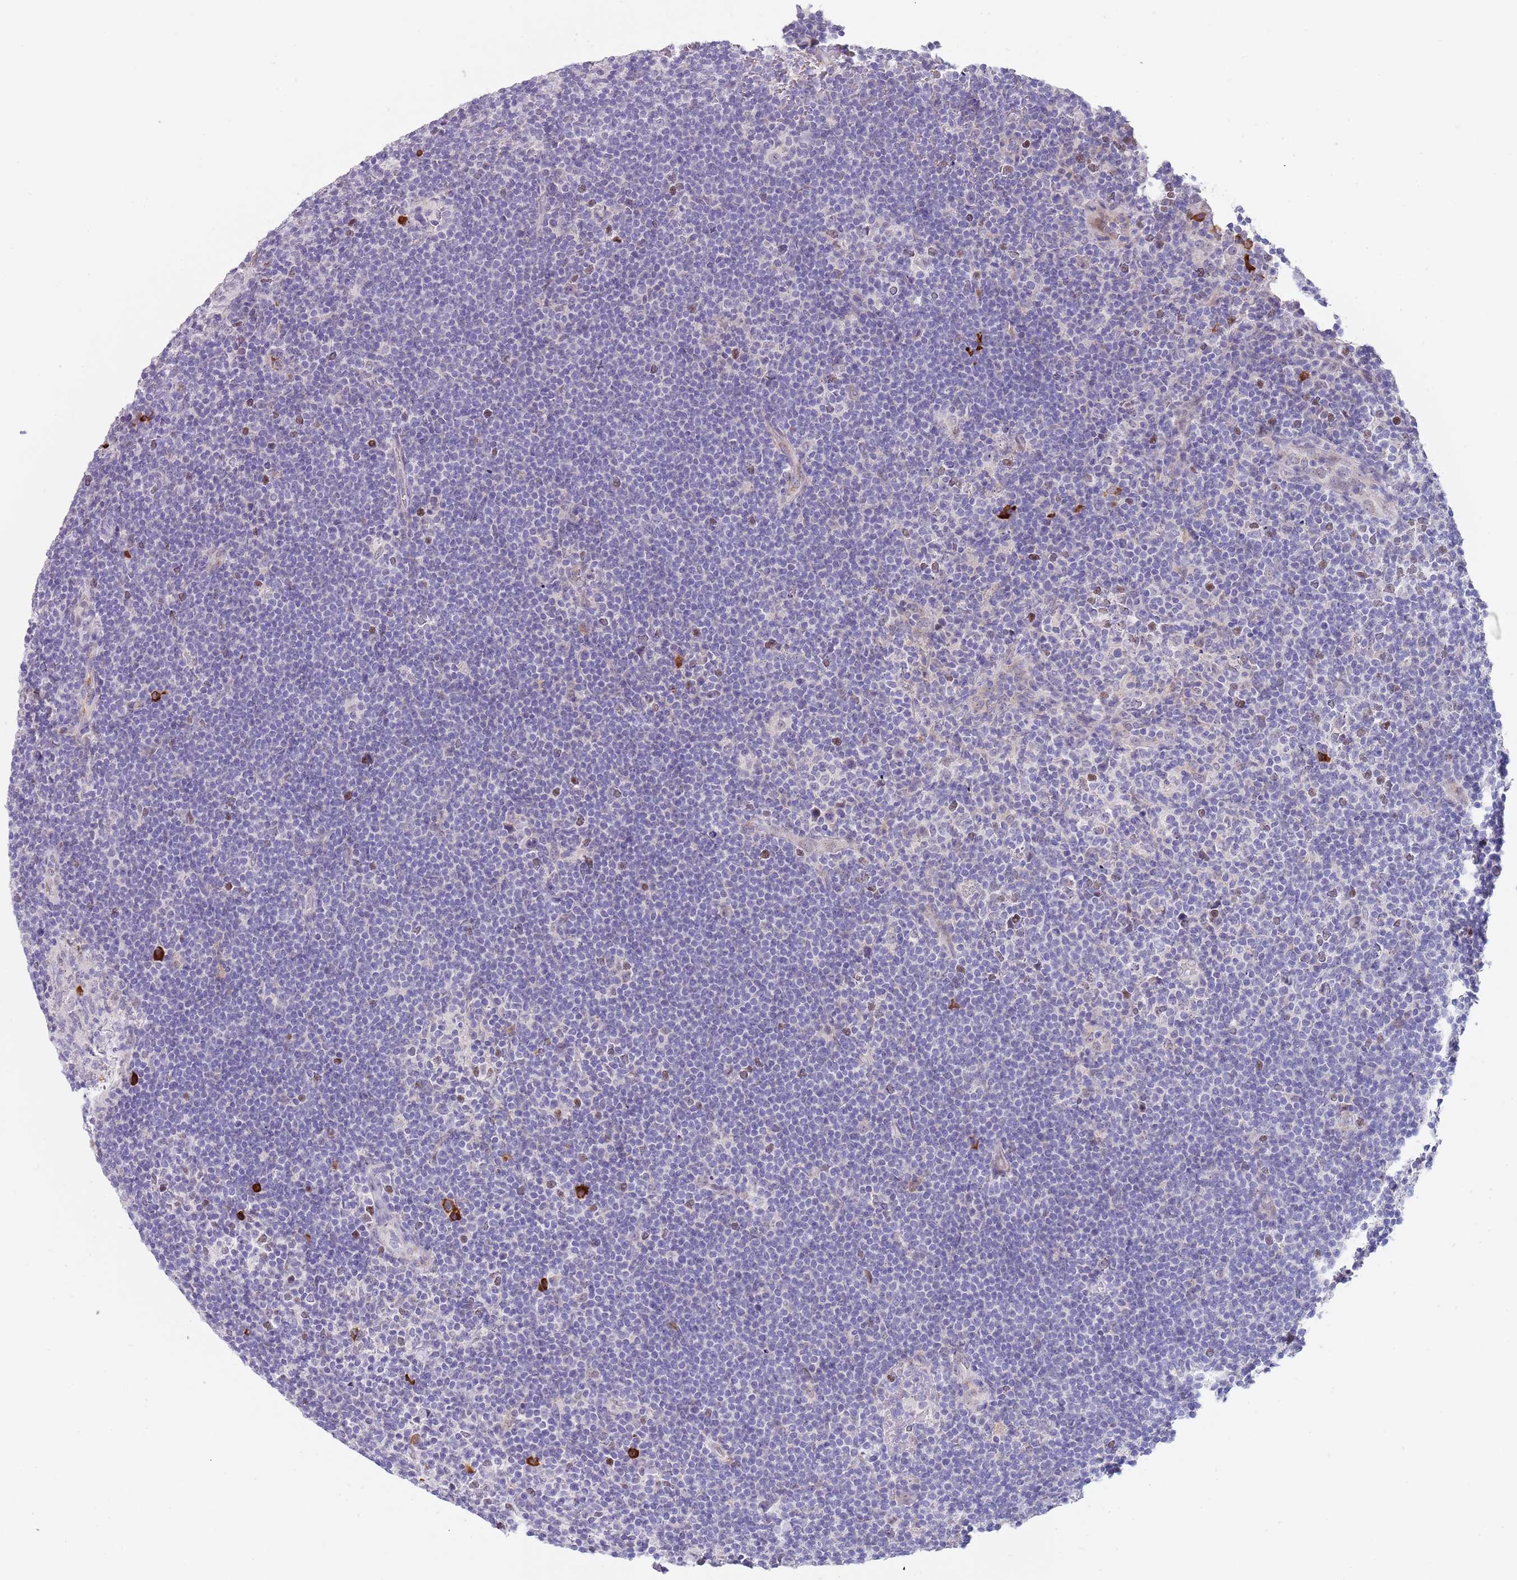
{"staining": {"intensity": "negative", "quantity": "none", "location": "none"}, "tissue": "lymphoma", "cell_type": "Tumor cells", "image_type": "cancer", "snomed": [{"axis": "morphology", "description": "Hodgkin's disease, NOS"}, {"axis": "topography", "description": "Lymph node"}], "caption": "This is an immunohistochemistry histopathology image of Hodgkin's disease. There is no staining in tumor cells.", "gene": "TNRC6C", "patient": {"sex": "female", "age": 57}}